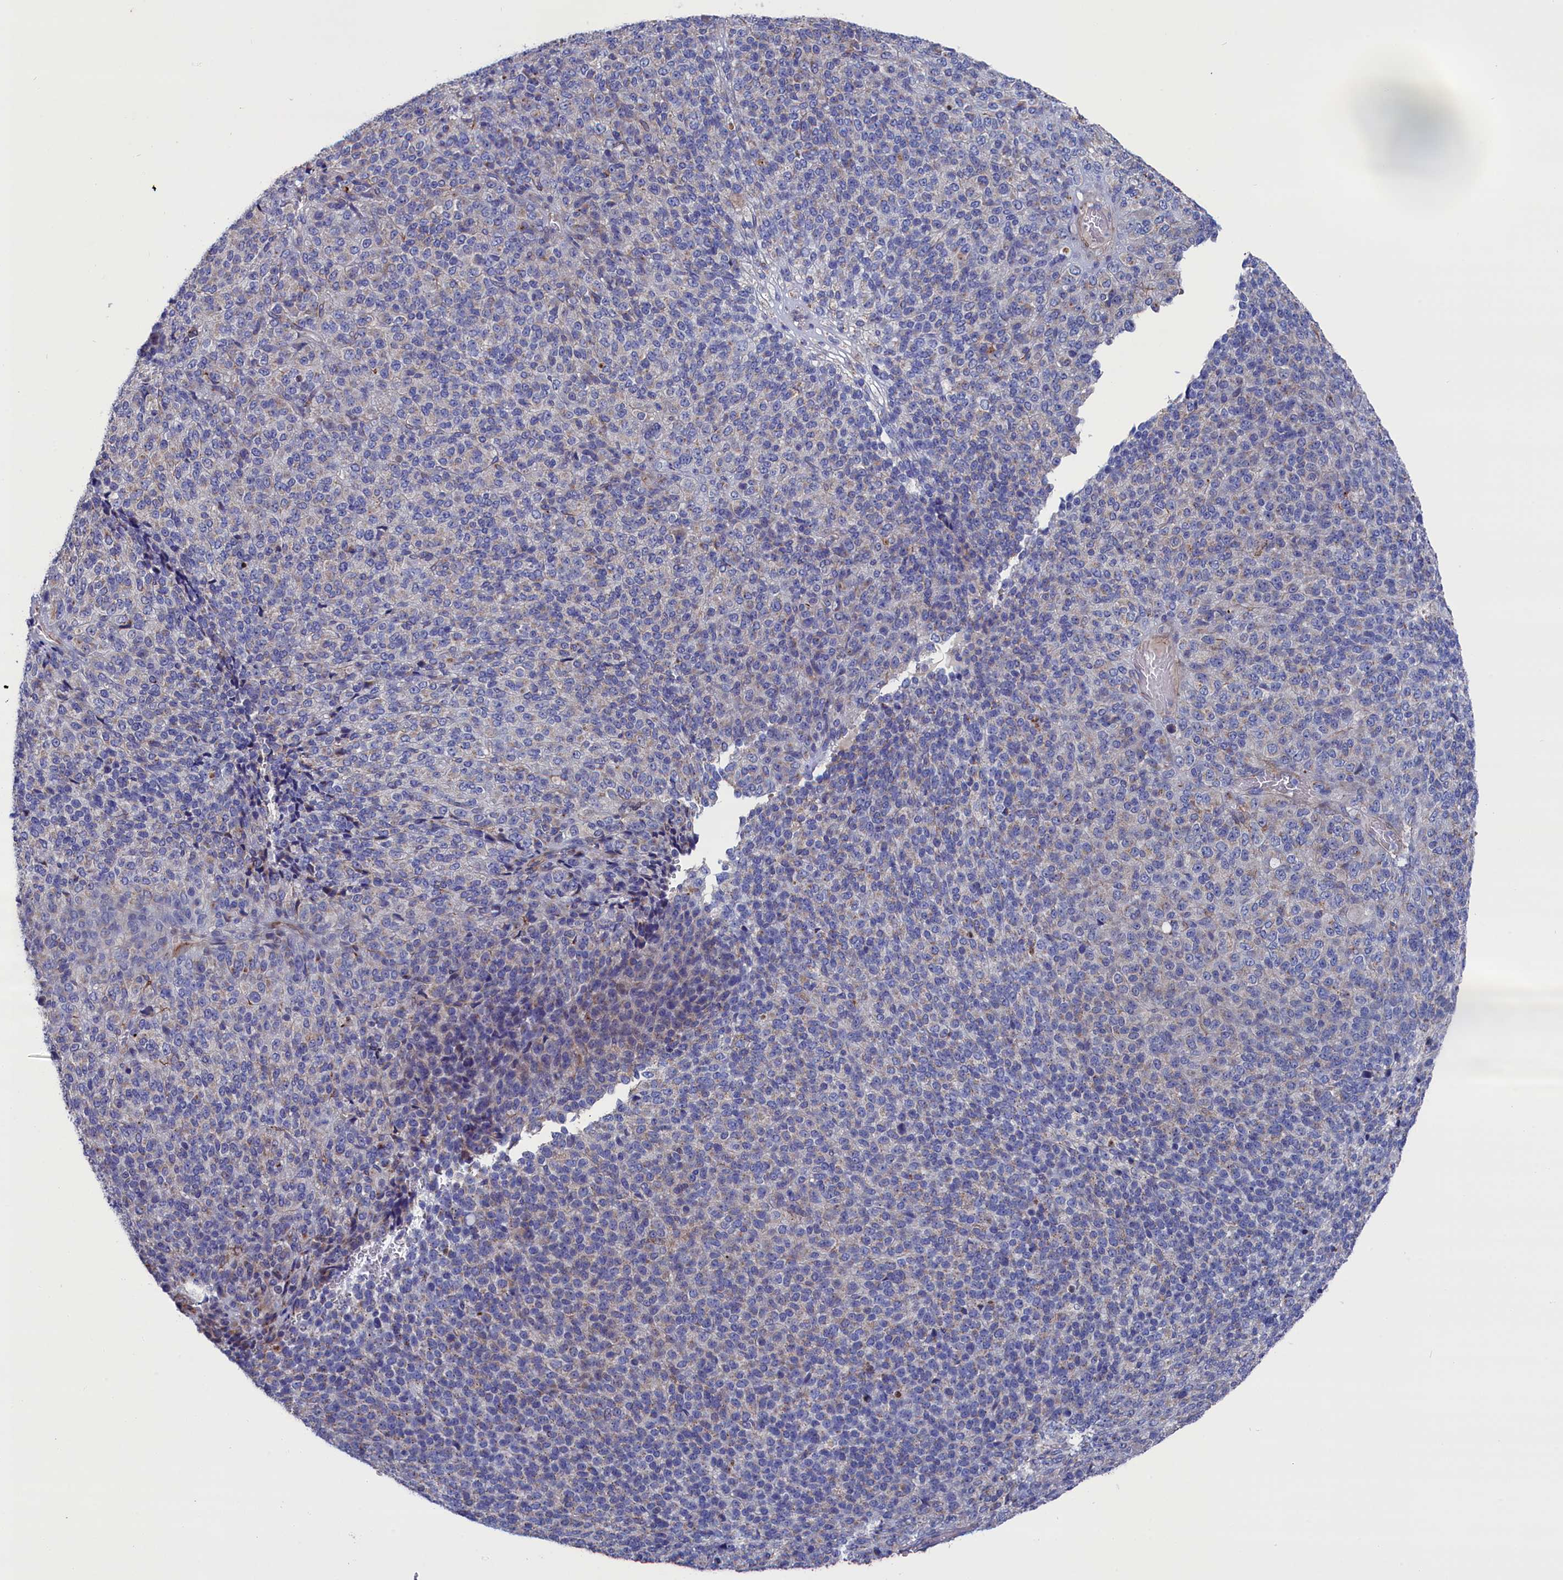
{"staining": {"intensity": "weak", "quantity": "<25%", "location": "cytoplasmic/membranous"}, "tissue": "melanoma", "cell_type": "Tumor cells", "image_type": "cancer", "snomed": [{"axis": "morphology", "description": "Malignant melanoma, Metastatic site"}, {"axis": "topography", "description": "Brain"}], "caption": "Melanoma was stained to show a protein in brown. There is no significant staining in tumor cells.", "gene": "GPR108", "patient": {"sex": "female", "age": 56}}